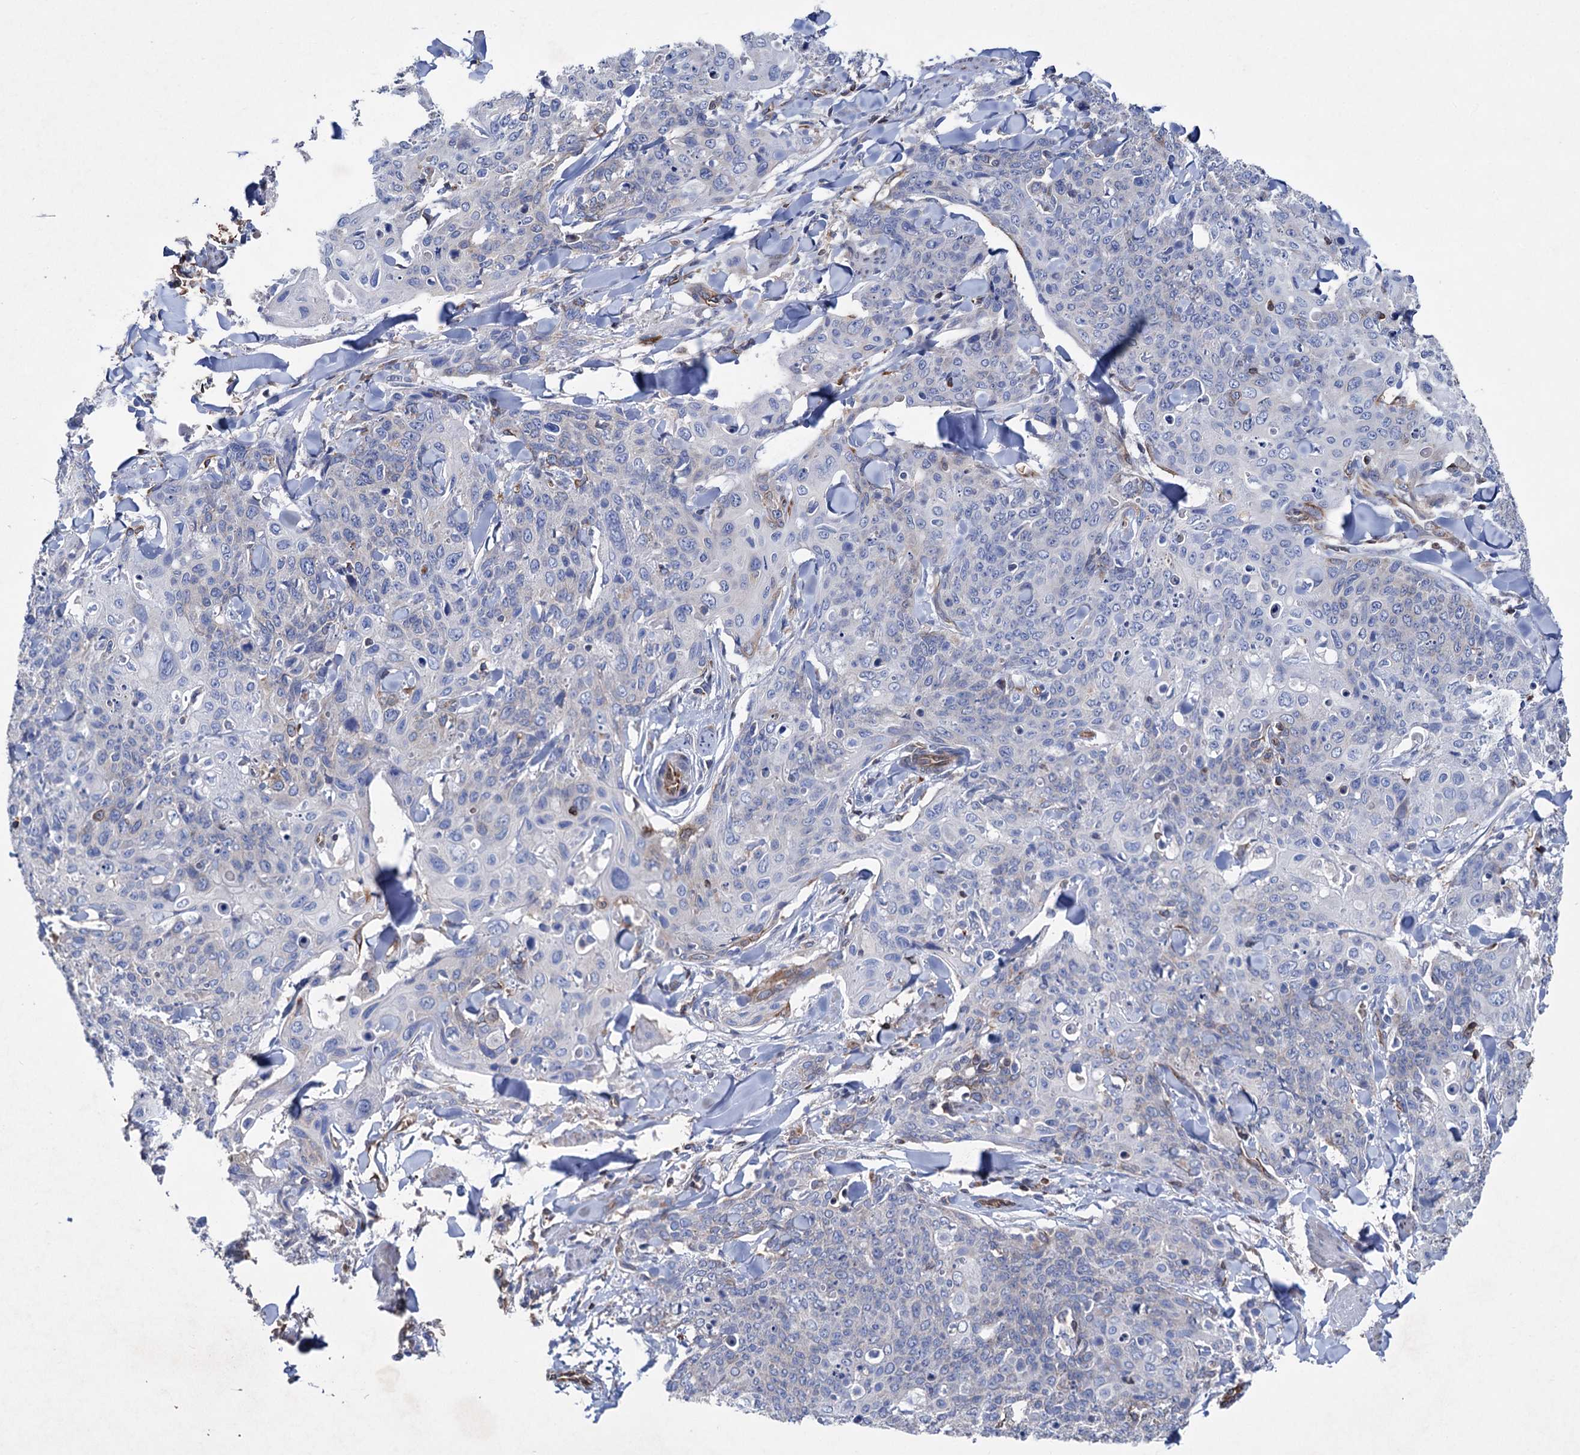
{"staining": {"intensity": "negative", "quantity": "none", "location": "none"}, "tissue": "skin cancer", "cell_type": "Tumor cells", "image_type": "cancer", "snomed": [{"axis": "morphology", "description": "Squamous cell carcinoma, NOS"}, {"axis": "topography", "description": "Skin"}, {"axis": "topography", "description": "Vulva"}], "caption": "Tumor cells show no significant expression in squamous cell carcinoma (skin).", "gene": "STING1", "patient": {"sex": "female", "age": 85}}